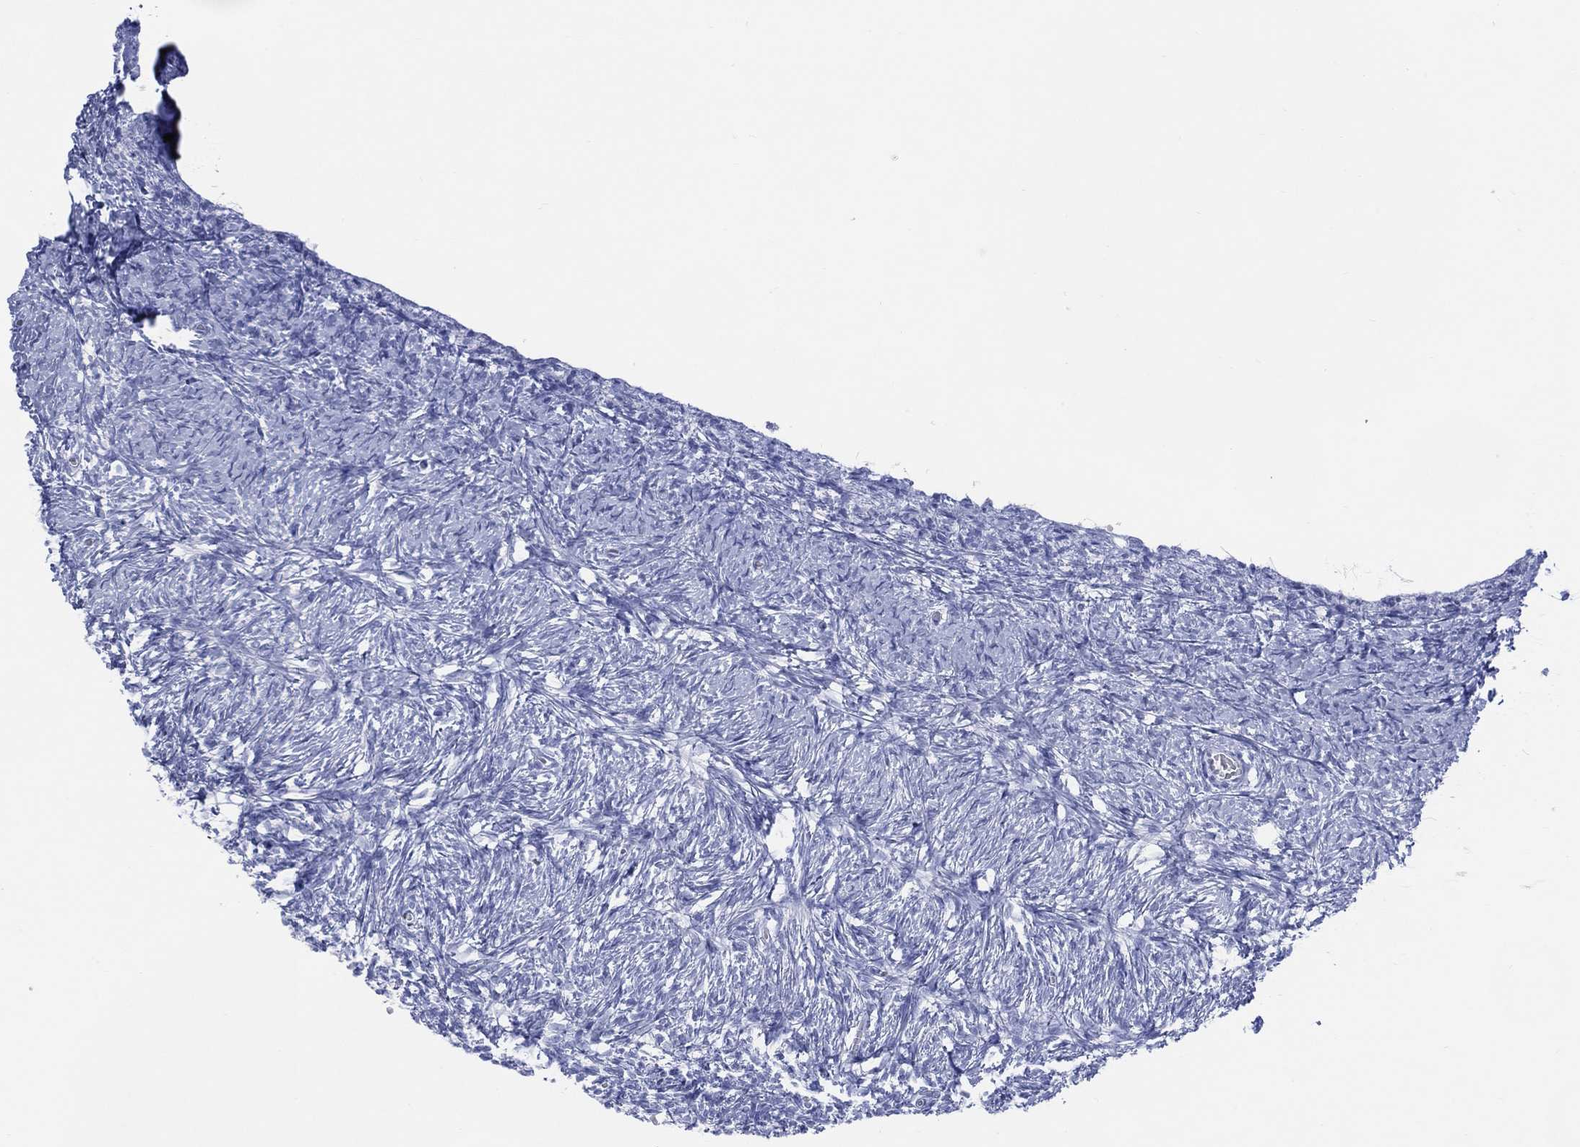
{"staining": {"intensity": "negative", "quantity": "none", "location": "none"}, "tissue": "ovary", "cell_type": "Ovarian stroma cells", "image_type": "normal", "snomed": [{"axis": "morphology", "description": "Normal tissue, NOS"}, {"axis": "topography", "description": "Ovary"}], "caption": "IHC of benign ovary demonstrates no staining in ovarian stroma cells.", "gene": "ENSG00000285953", "patient": {"sex": "female", "age": 43}}